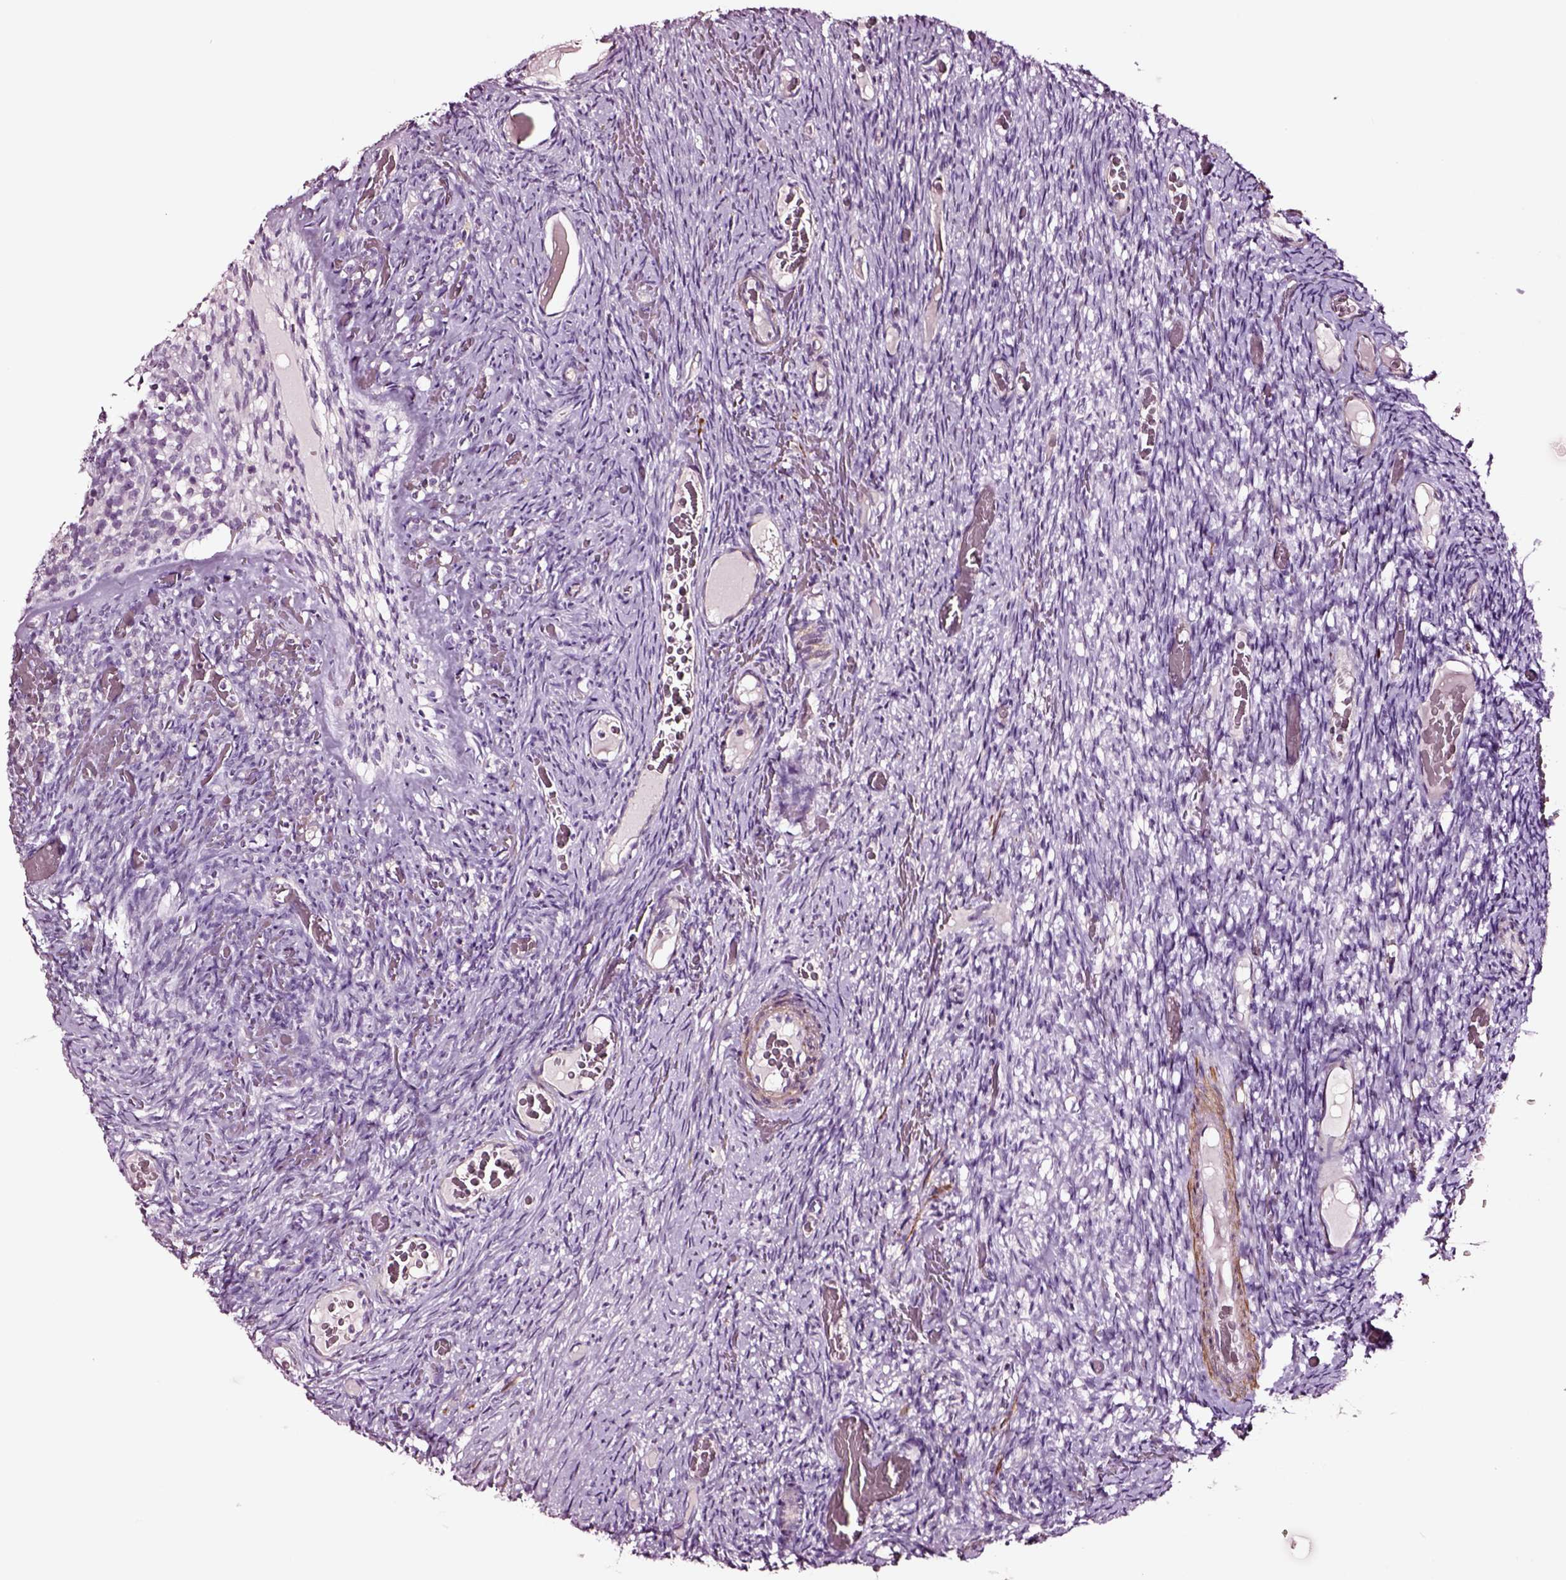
{"staining": {"intensity": "negative", "quantity": "none", "location": "none"}, "tissue": "ovary", "cell_type": "Ovarian stroma cells", "image_type": "normal", "snomed": [{"axis": "morphology", "description": "Normal tissue, NOS"}, {"axis": "topography", "description": "Ovary"}], "caption": "Immunohistochemical staining of unremarkable human ovary demonstrates no significant positivity in ovarian stroma cells. (DAB (3,3'-diaminobenzidine) immunohistochemistry (IHC), high magnification).", "gene": "SOX10", "patient": {"sex": "female", "age": 34}}